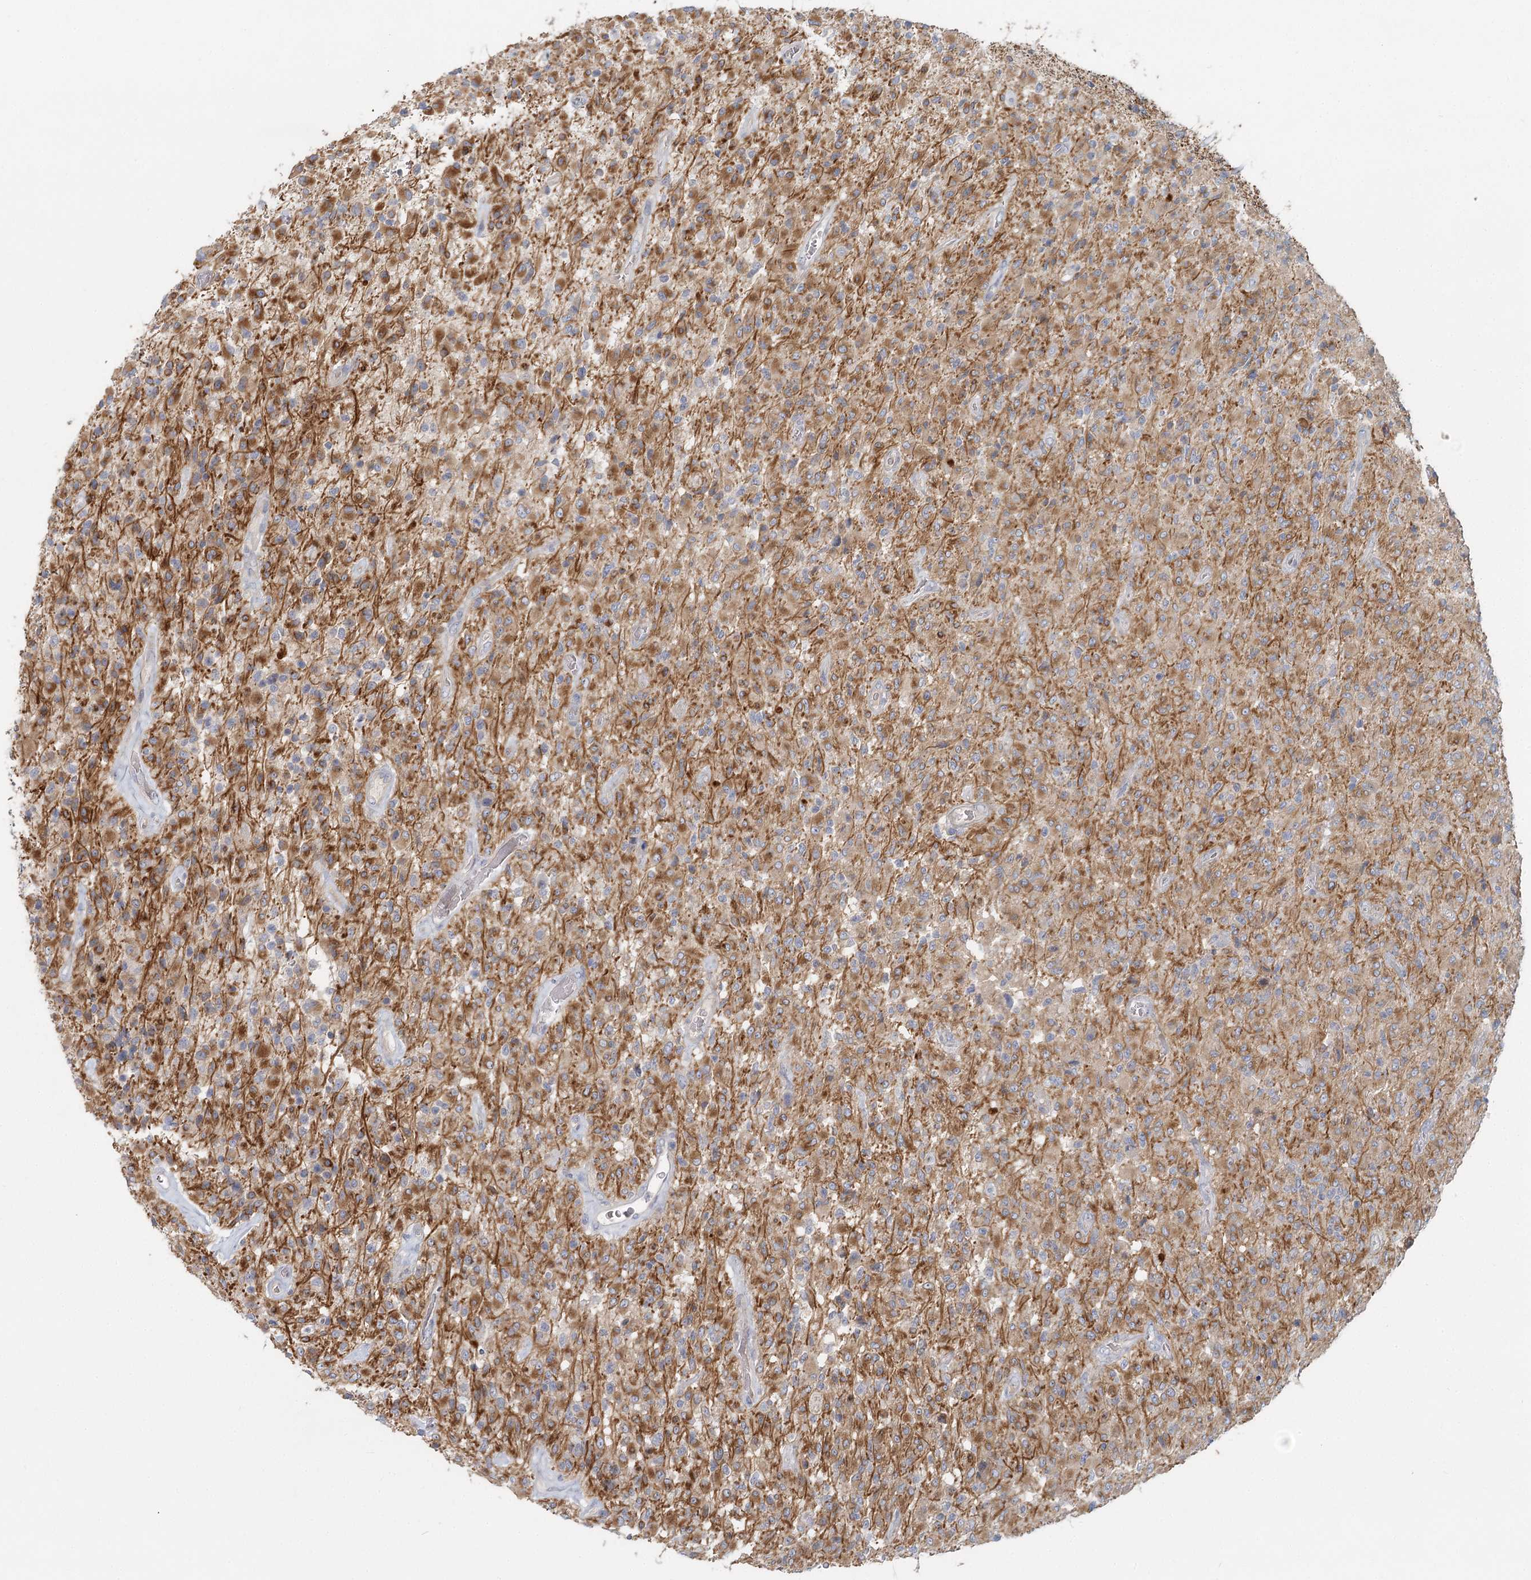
{"staining": {"intensity": "moderate", "quantity": "25%-75%", "location": "cytoplasmic/membranous"}, "tissue": "glioma", "cell_type": "Tumor cells", "image_type": "cancer", "snomed": [{"axis": "morphology", "description": "Glioma, malignant, High grade"}, {"axis": "topography", "description": "Brain"}], "caption": "Immunohistochemical staining of glioma demonstrates medium levels of moderate cytoplasmic/membranous protein expression in approximately 25%-75% of tumor cells.", "gene": "DNMBP", "patient": {"sex": "female", "age": 57}}